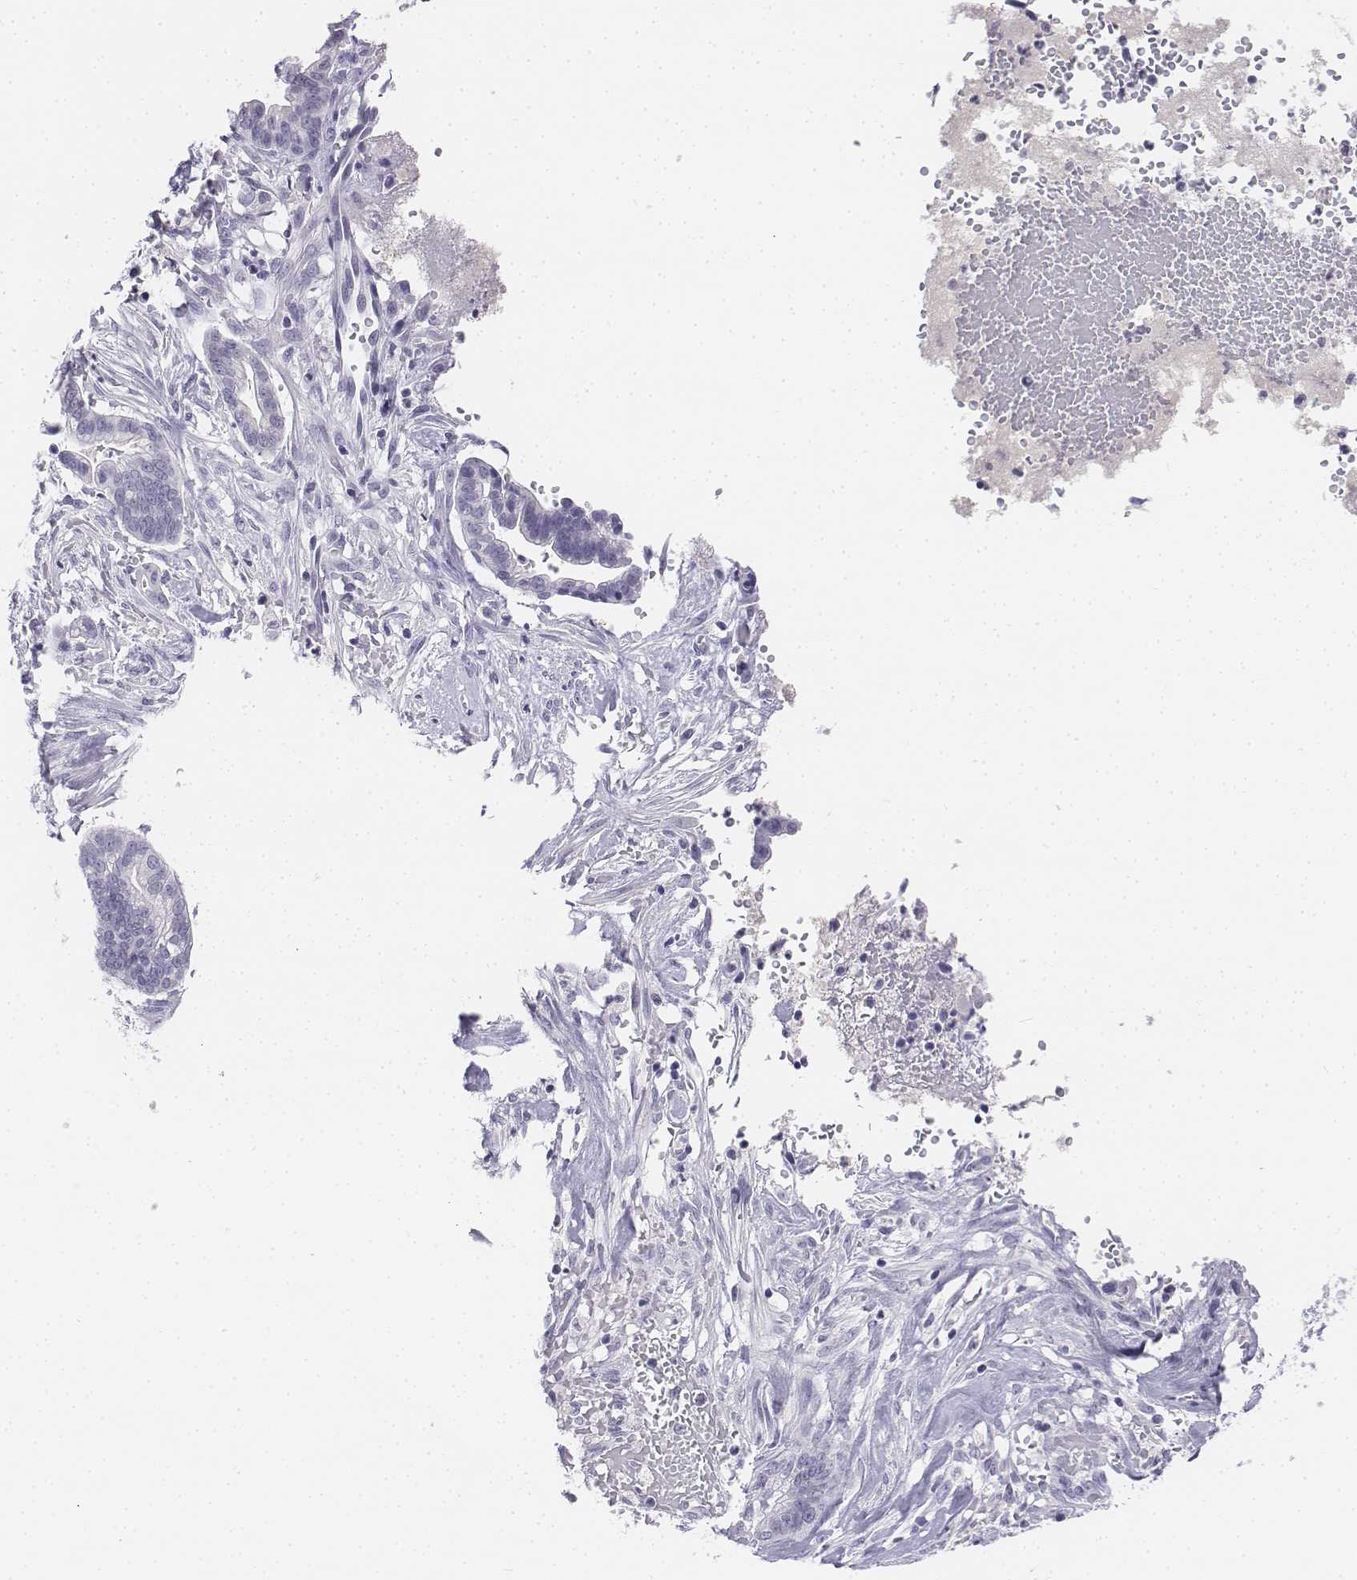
{"staining": {"intensity": "negative", "quantity": "none", "location": "none"}, "tissue": "cervical cancer", "cell_type": "Tumor cells", "image_type": "cancer", "snomed": [{"axis": "morphology", "description": "Adenocarcinoma, NOS"}, {"axis": "topography", "description": "Cervix"}], "caption": "An image of cervical adenocarcinoma stained for a protein shows no brown staining in tumor cells. (Stains: DAB (3,3'-diaminobenzidine) immunohistochemistry with hematoxylin counter stain, Microscopy: brightfield microscopy at high magnification).", "gene": "UCN2", "patient": {"sex": "female", "age": 62}}